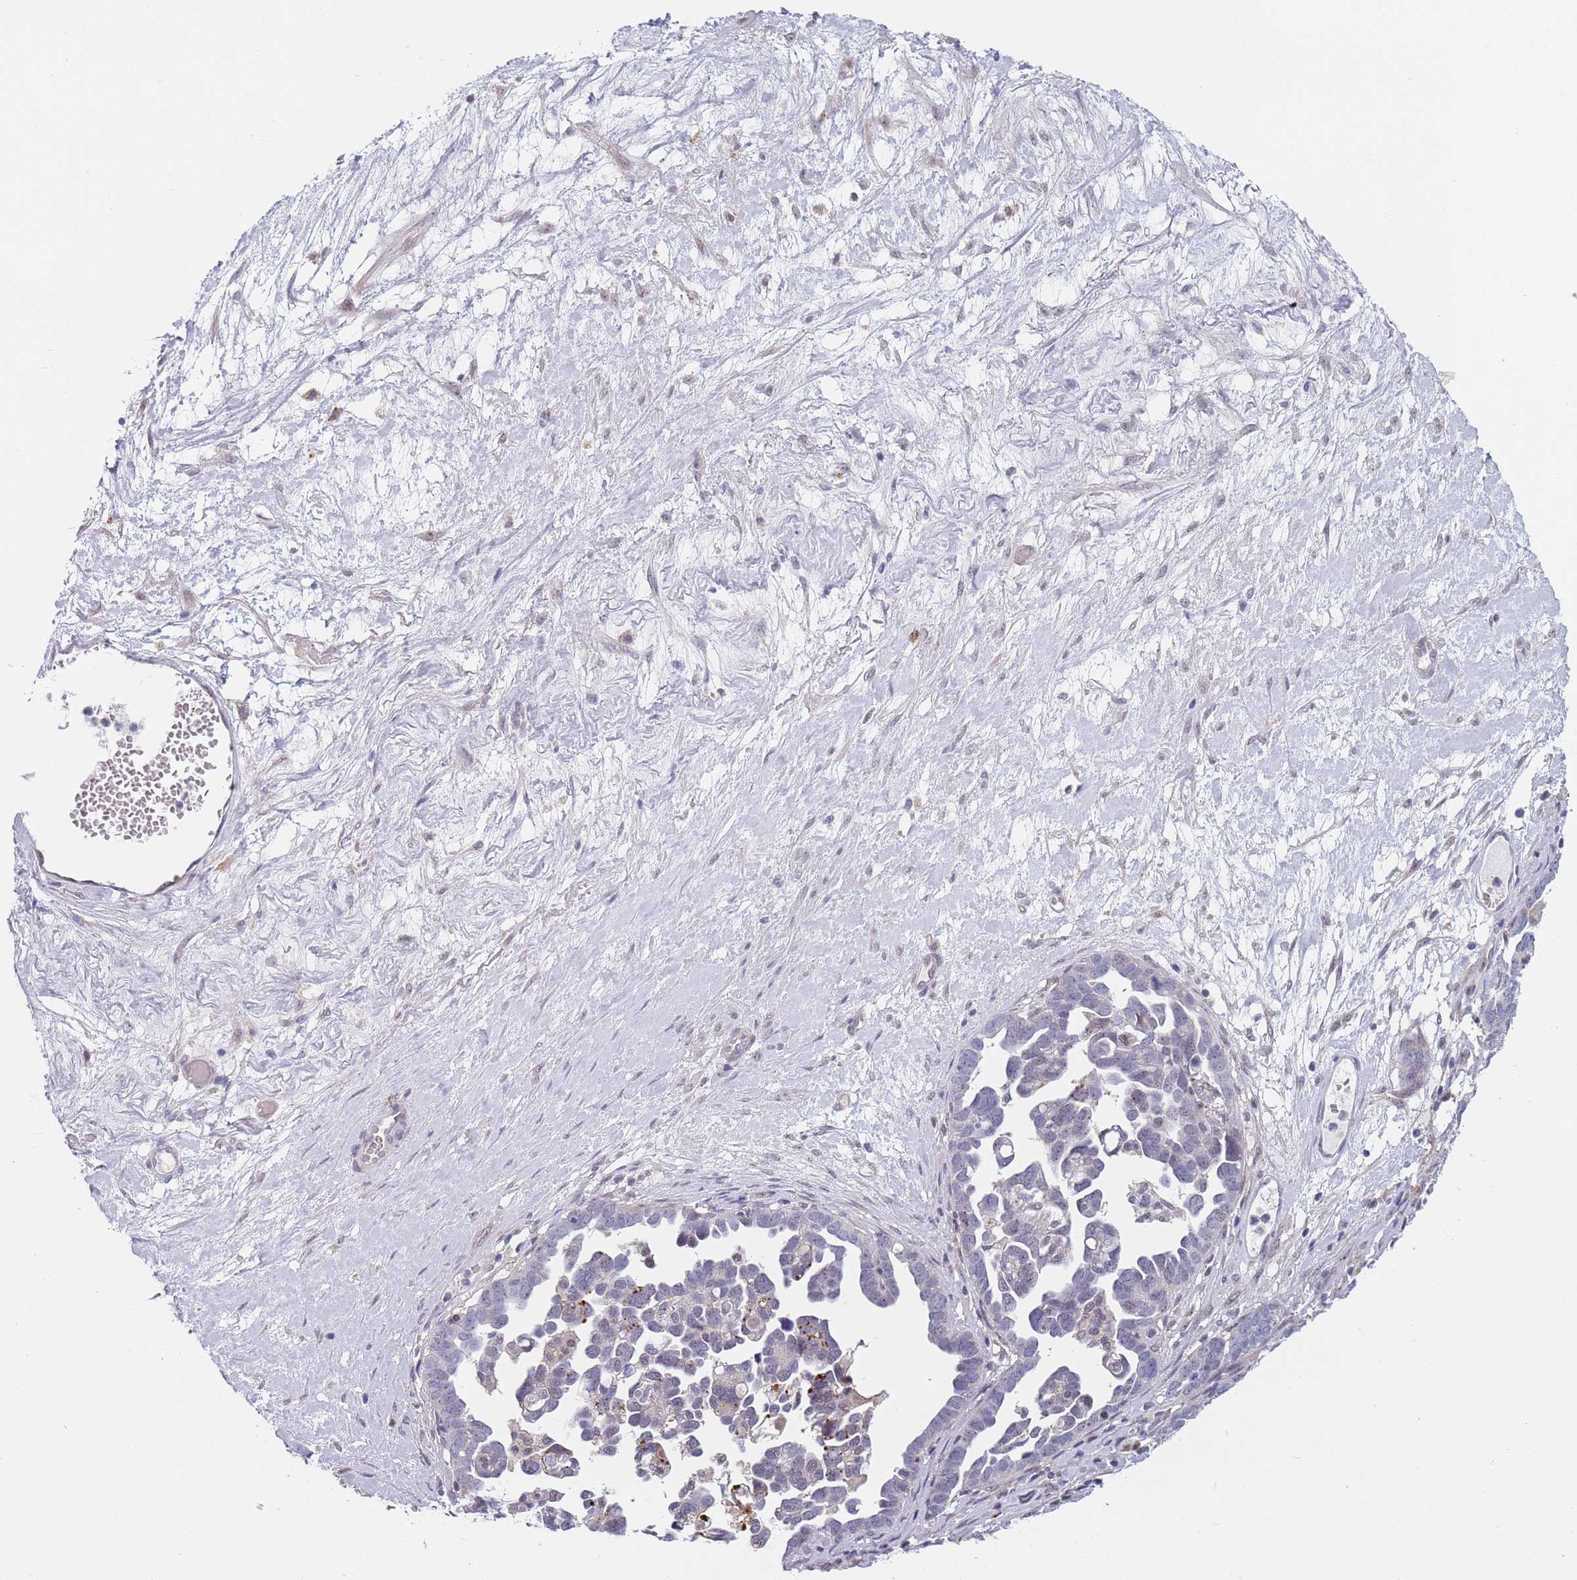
{"staining": {"intensity": "negative", "quantity": "none", "location": "none"}, "tissue": "ovarian cancer", "cell_type": "Tumor cells", "image_type": "cancer", "snomed": [{"axis": "morphology", "description": "Cystadenocarcinoma, serous, NOS"}, {"axis": "topography", "description": "Ovary"}], "caption": "DAB (3,3'-diaminobenzidine) immunohistochemical staining of ovarian cancer (serous cystadenocarcinoma) exhibits no significant staining in tumor cells.", "gene": "PLCL2", "patient": {"sex": "female", "age": 54}}